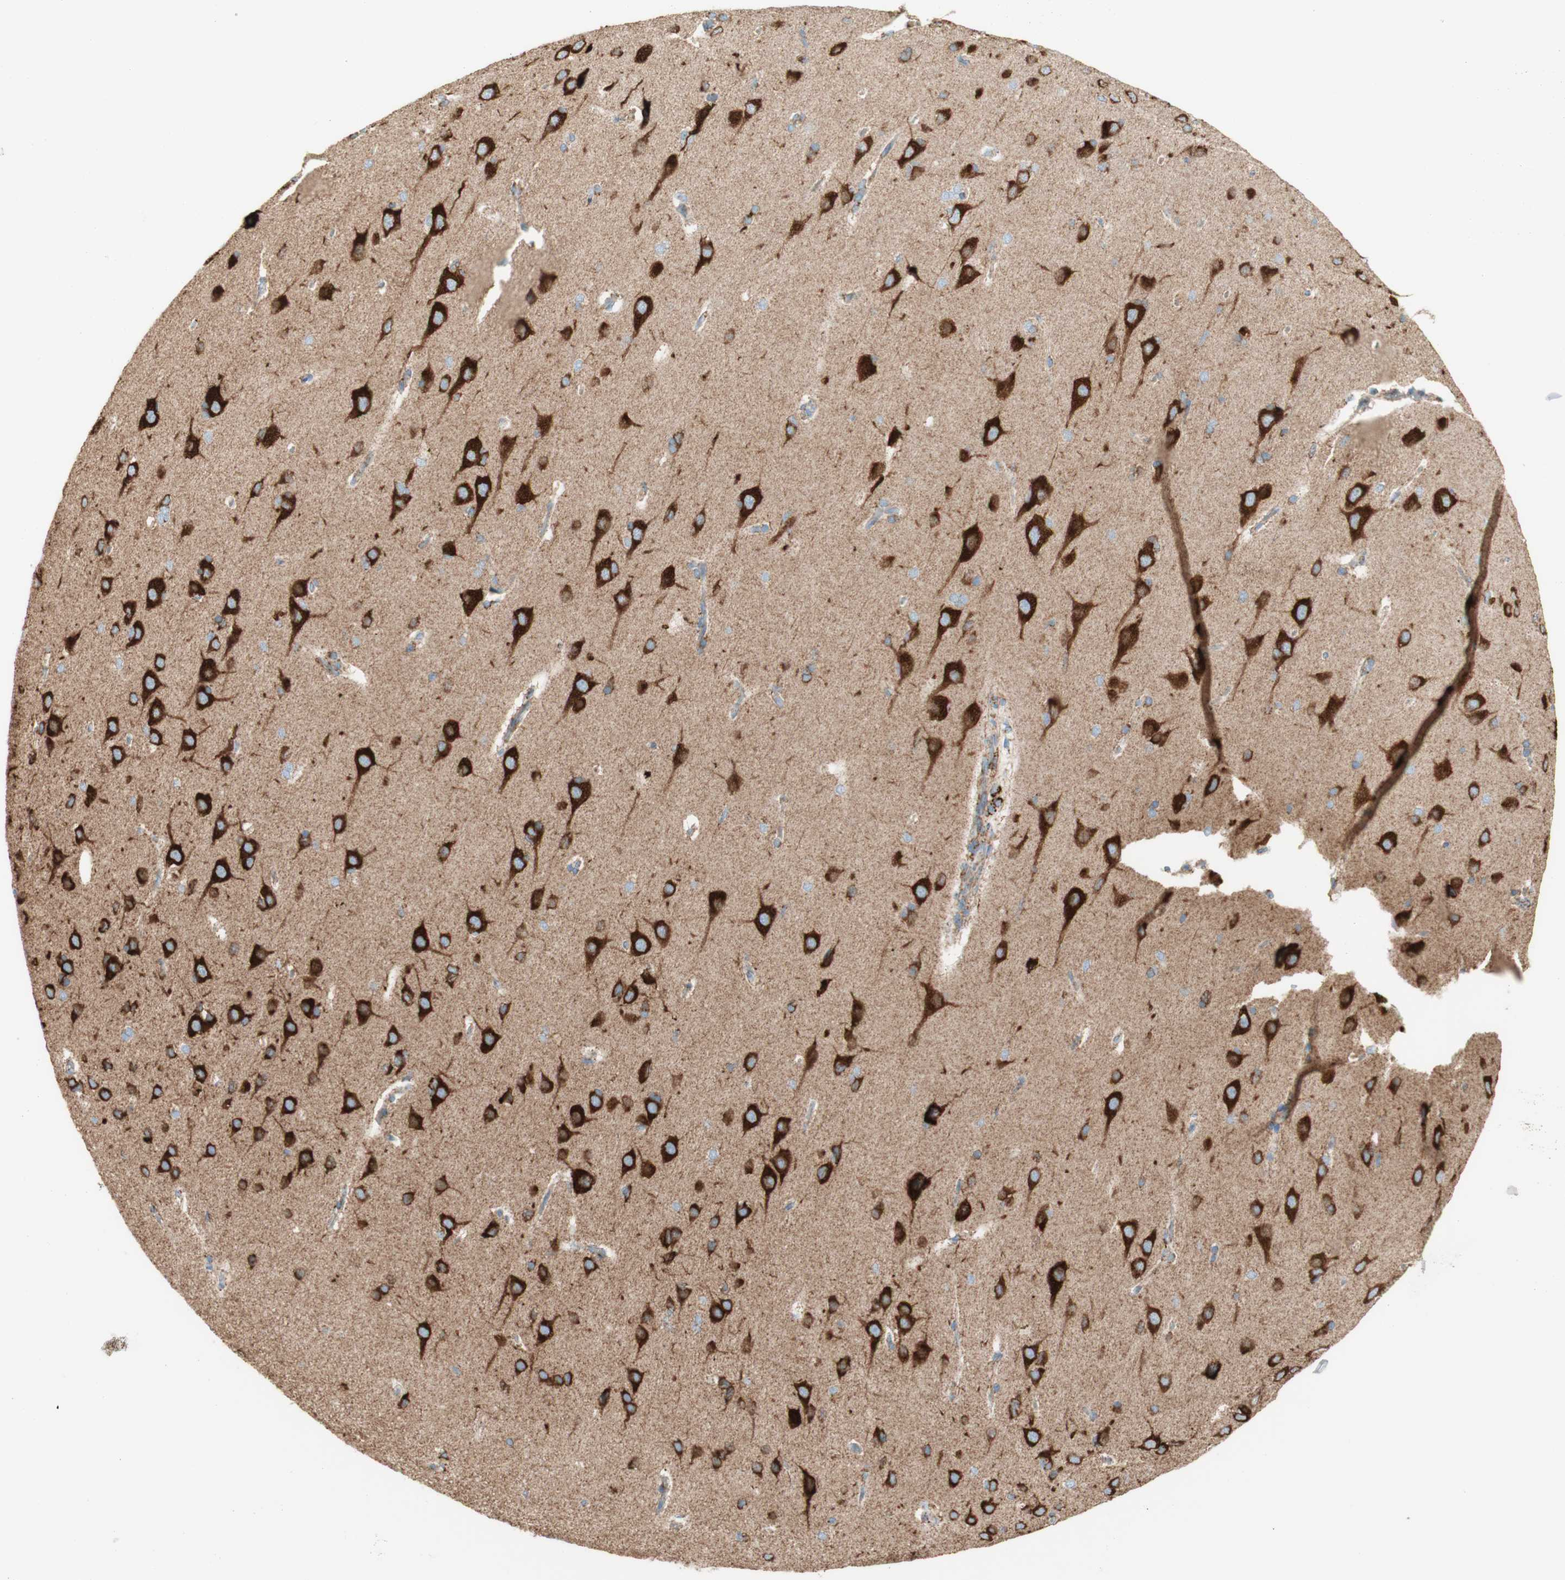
{"staining": {"intensity": "moderate", "quantity": ">75%", "location": "cytoplasmic/membranous"}, "tissue": "cerebral cortex", "cell_type": "Endothelial cells", "image_type": "normal", "snomed": [{"axis": "morphology", "description": "Normal tissue, NOS"}, {"axis": "topography", "description": "Cerebral cortex"}], "caption": "The histopathology image shows staining of normal cerebral cortex, revealing moderate cytoplasmic/membranous protein positivity (brown color) within endothelial cells.", "gene": "TOMM20", "patient": {"sex": "male", "age": 62}}